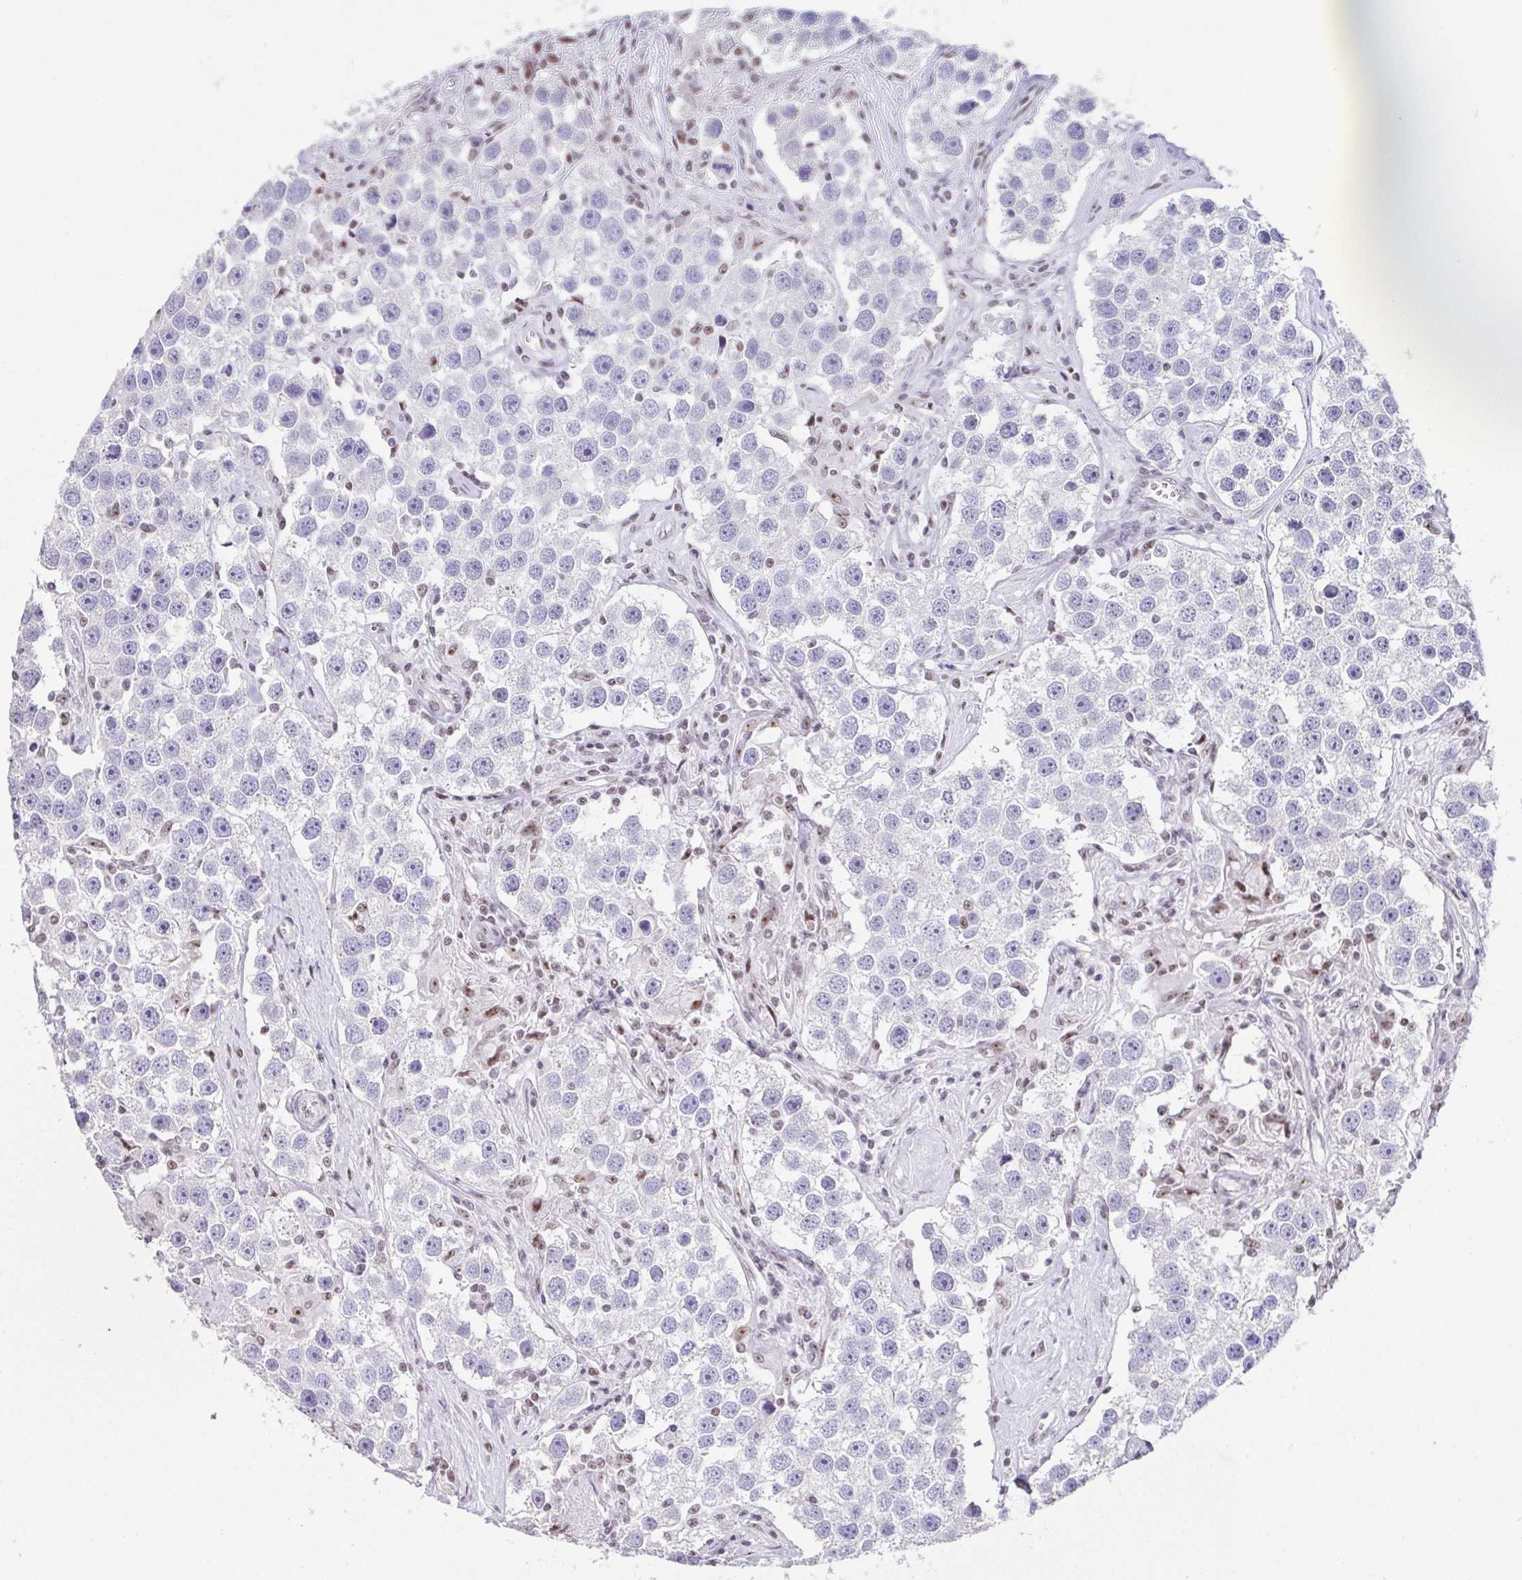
{"staining": {"intensity": "negative", "quantity": "none", "location": "none"}, "tissue": "testis cancer", "cell_type": "Tumor cells", "image_type": "cancer", "snomed": [{"axis": "morphology", "description": "Seminoma, NOS"}, {"axis": "topography", "description": "Testis"}], "caption": "Immunohistochemistry (IHC) image of testis seminoma stained for a protein (brown), which displays no positivity in tumor cells.", "gene": "ZNF800", "patient": {"sex": "male", "age": 49}}